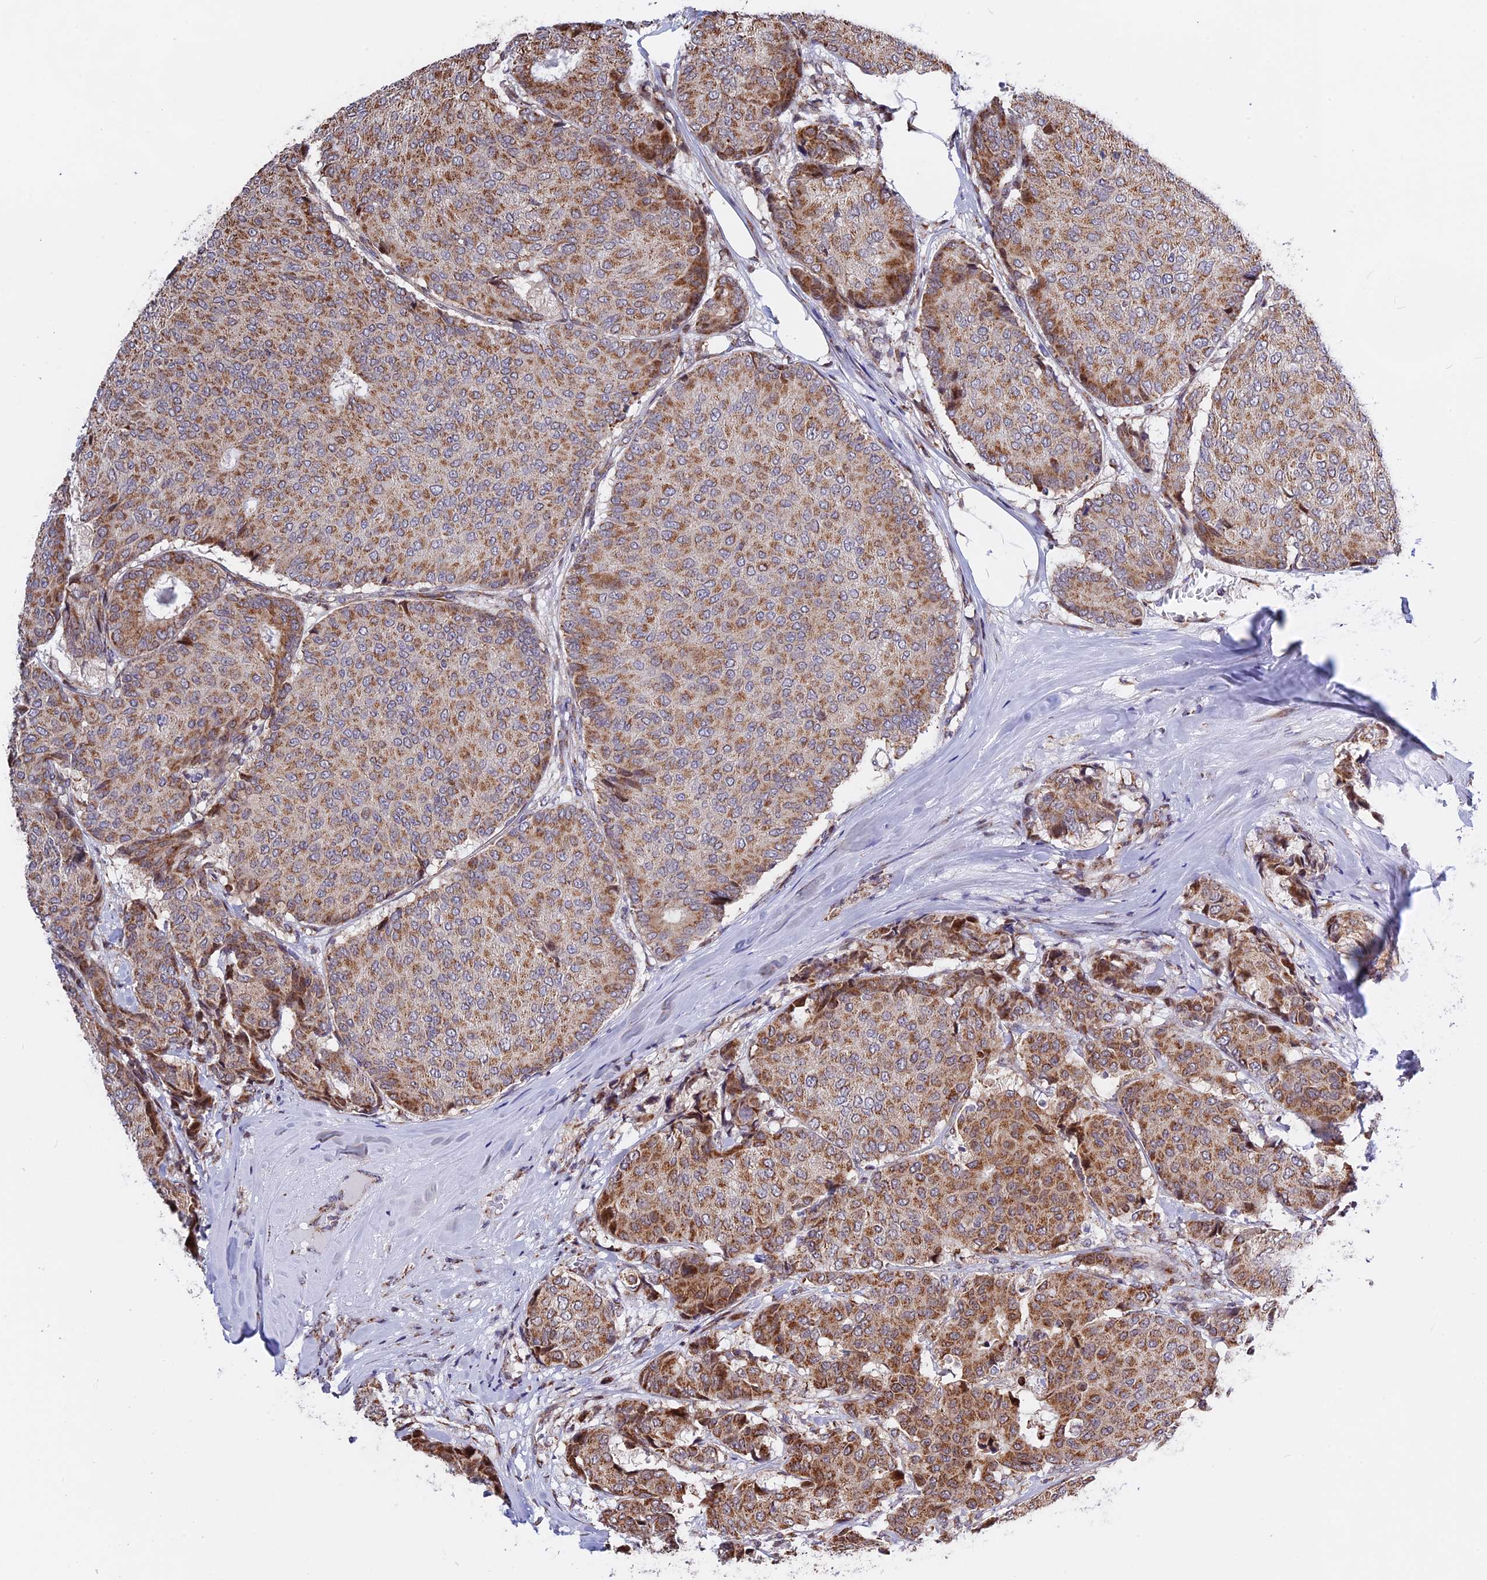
{"staining": {"intensity": "moderate", "quantity": ">75%", "location": "cytoplasmic/membranous"}, "tissue": "breast cancer", "cell_type": "Tumor cells", "image_type": "cancer", "snomed": [{"axis": "morphology", "description": "Duct carcinoma"}, {"axis": "topography", "description": "Breast"}], "caption": "High-magnification brightfield microscopy of breast infiltrating ductal carcinoma stained with DAB (brown) and counterstained with hematoxylin (blue). tumor cells exhibit moderate cytoplasmic/membranous expression is present in approximately>75% of cells.", "gene": "FAM174C", "patient": {"sex": "female", "age": 75}}